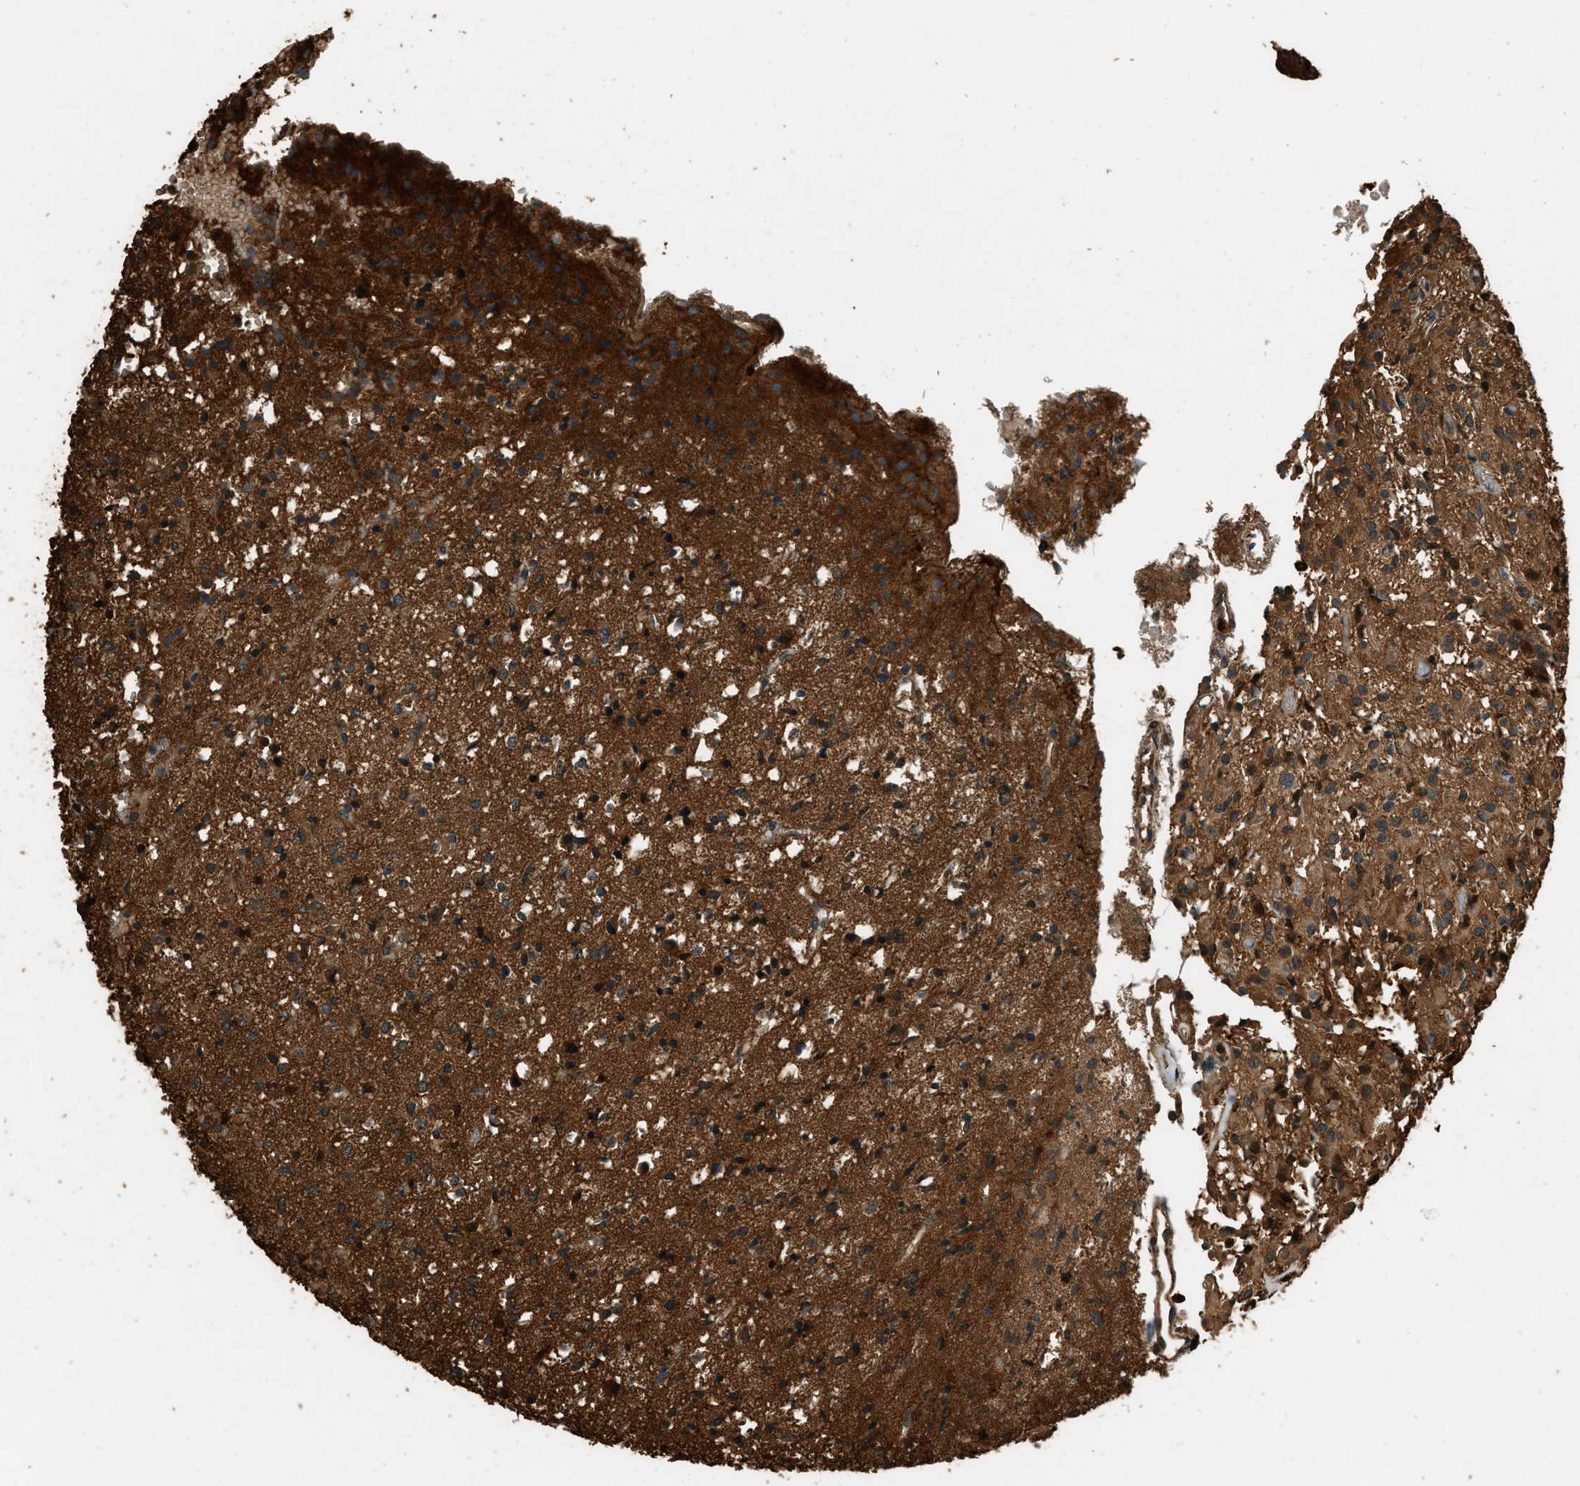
{"staining": {"intensity": "strong", "quantity": ">75%", "location": "cytoplasmic/membranous"}, "tissue": "glioma", "cell_type": "Tumor cells", "image_type": "cancer", "snomed": [{"axis": "morphology", "description": "Glioma, malignant, High grade"}, {"axis": "topography", "description": "Brain"}], "caption": "Tumor cells show high levels of strong cytoplasmic/membranous staining in about >75% of cells in glioma.", "gene": "RAP2A", "patient": {"sex": "female", "age": 59}}